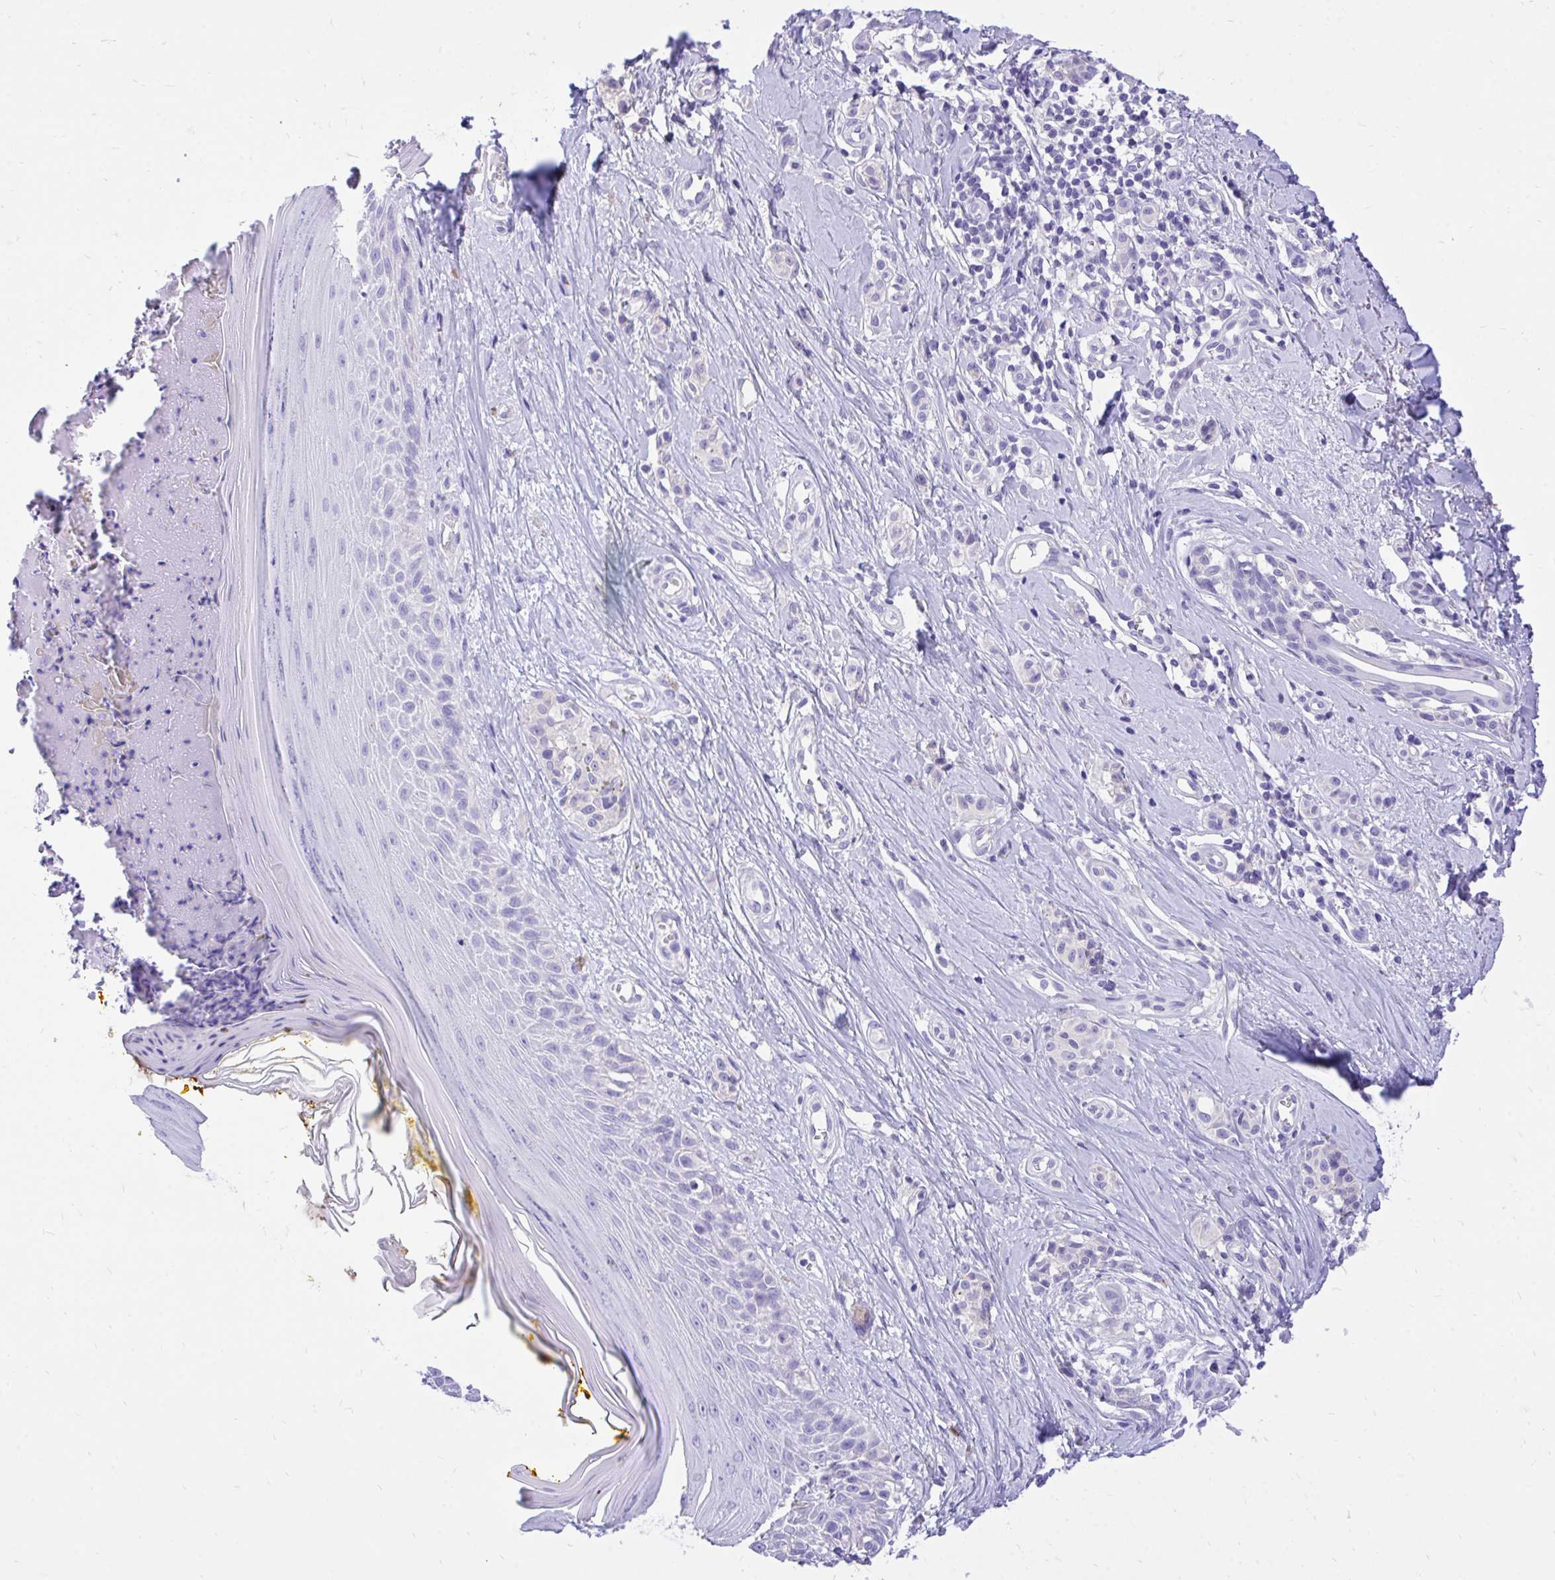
{"staining": {"intensity": "negative", "quantity": "none", "location": "none"}, "tissue": "melanoma", "cell_type": "Tumor cells", "image_type": "cancer", "snomed": [{"axis": "morphology", "description": "Malignant melanoma, NOS"}, {"axis": "topography", "description": "Skin"}], "caption": "Tumor cells show no significant protein expression in malignant melanoma.", "gene": "MON1A", "patient": {"sex": "male", "age": 74}}